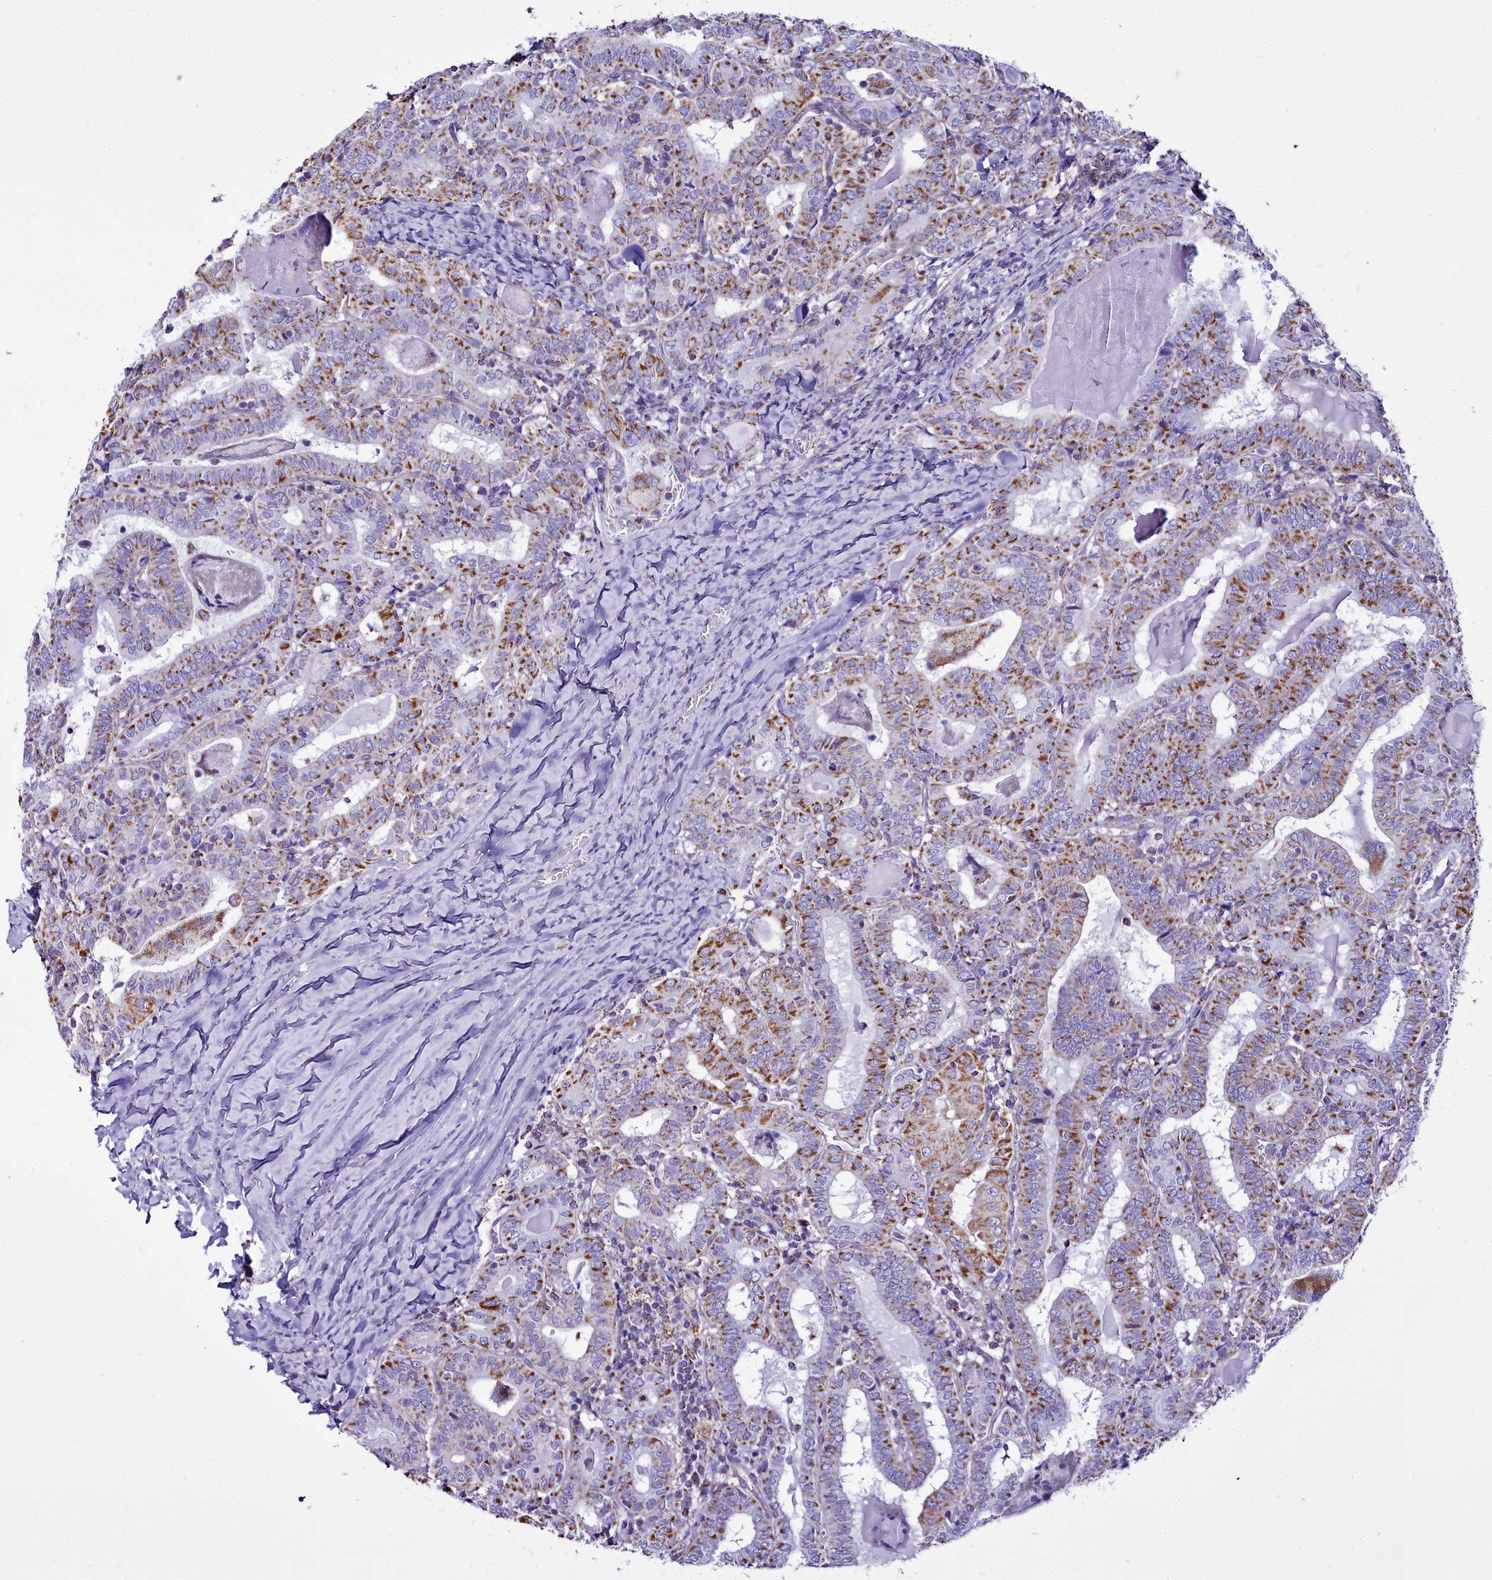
{"staining": {"intensity": "moderate", "quantity": "25%-75%", "location": "cytoplasmic/membranous"}, "tissue": "thyroid cancer", "cell_type": "Tumor cells", "image_type": "cancer", "snomed": [{"axis": "morphology", "description": "Papillary adenocarcinoma, NOS"}, {"axis": "topography", "description": "Thyroid gland"}], "caption": "This micrograph shows immunohistochemistry (IHC) staining of human thyroid cancer, with medium moderate cytoplasmic/membranous staining in approximately 25%-75% of tumor cells.", "gene": "WDFY3", "patient": {"sex": "female", "age": 72}}